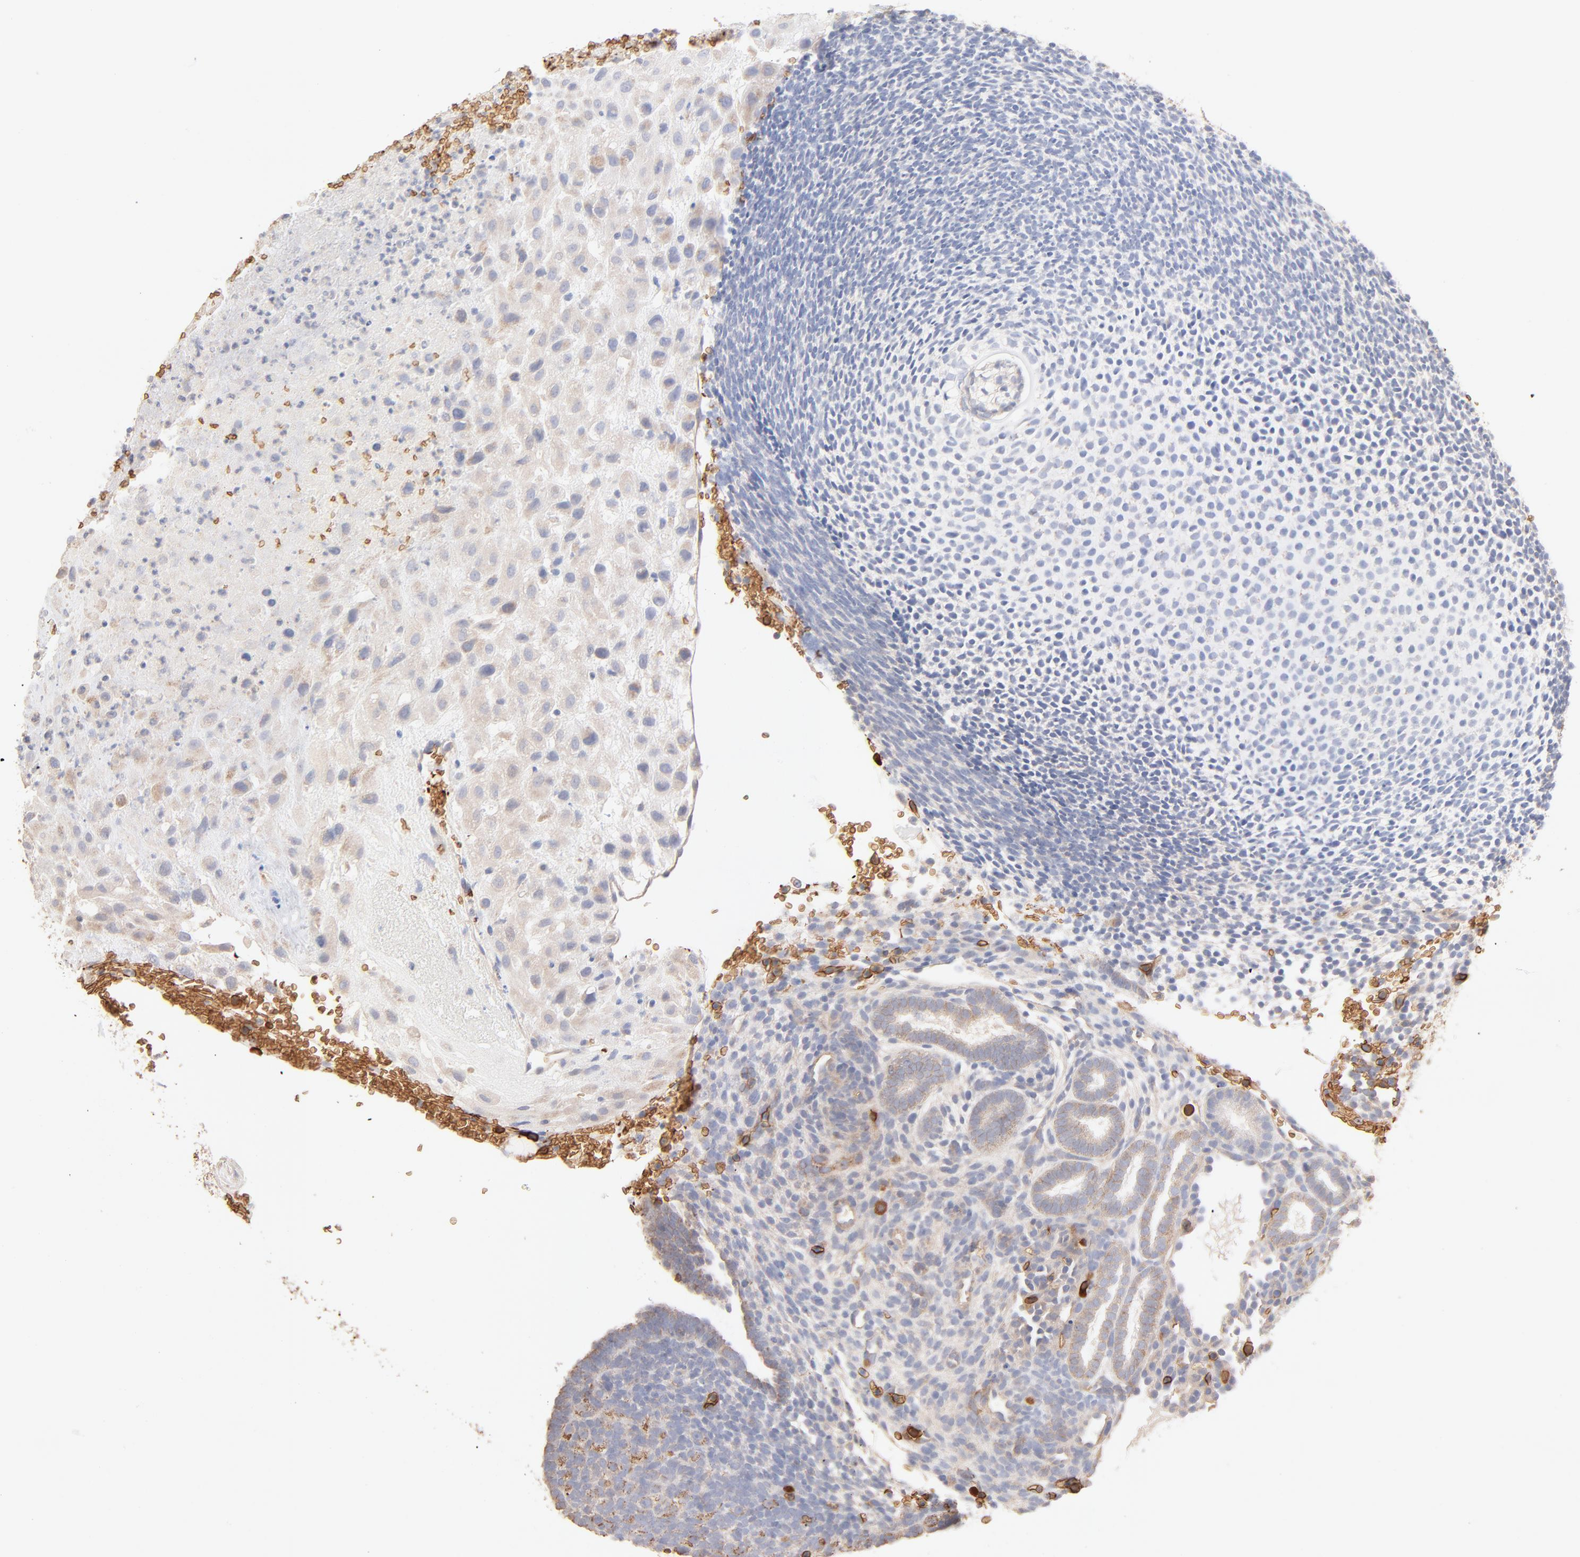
{"staining": {"intensity": "weak", "quantity": ">75%", "location": "cytoplasmic/membranous"}, "tissue": "placenta", "cell_type": "Decidual cells", "image_type": "normal", "snomed": [{"axis": "morphology", "description": "Normal tissue, NOS"}, {"axis": "topography", "description": "Placenta"}], "caption": "Weak cytoplasmic/membranous positivity for a protein is seen in approximately >75% of decidual cells of normal placenta using IHC.", "gene": "SPTB", "patient": {"sex": "female", "age": 19}}